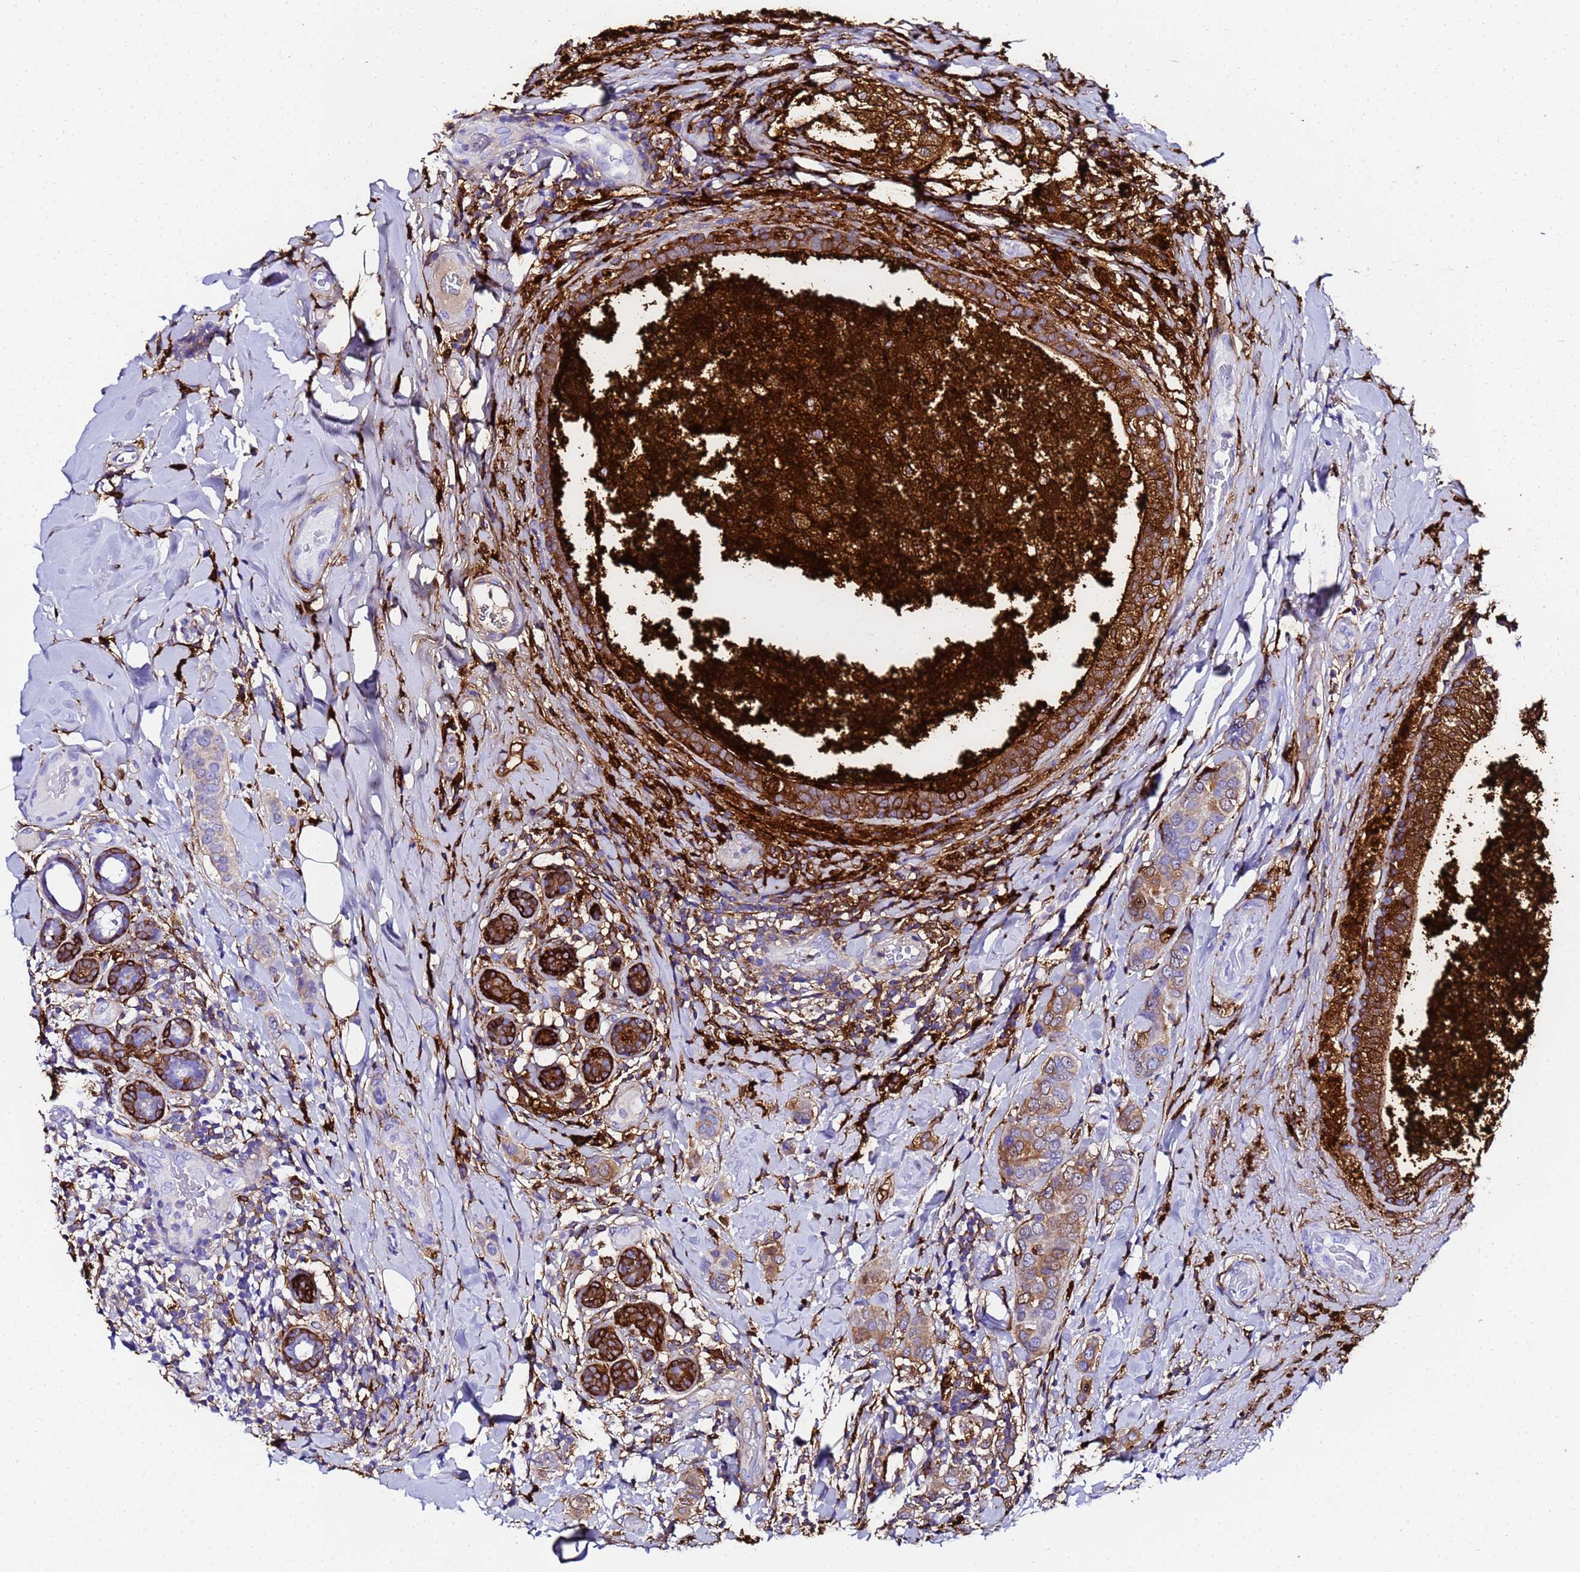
{"staining": {"intensity": "moderate", "quantity": "<25%", "location": "cytoplasmic/membranous"}, "tissue": "breast cancer", "cell_type": "Tumor cells", "image_type": "cancer", "snomed": [{"axis": "morphology", "description": "Lobular carcinoma"}, {"axis": "topography", "description": "Breast"}], "caption": "IHC of breast cancer reveals low levels of moderate cytoplasmic/membranous expression in approximately <25% of tumor cells.", "gene": "FTL", "patient": {"sex": "female", "age": 51}}